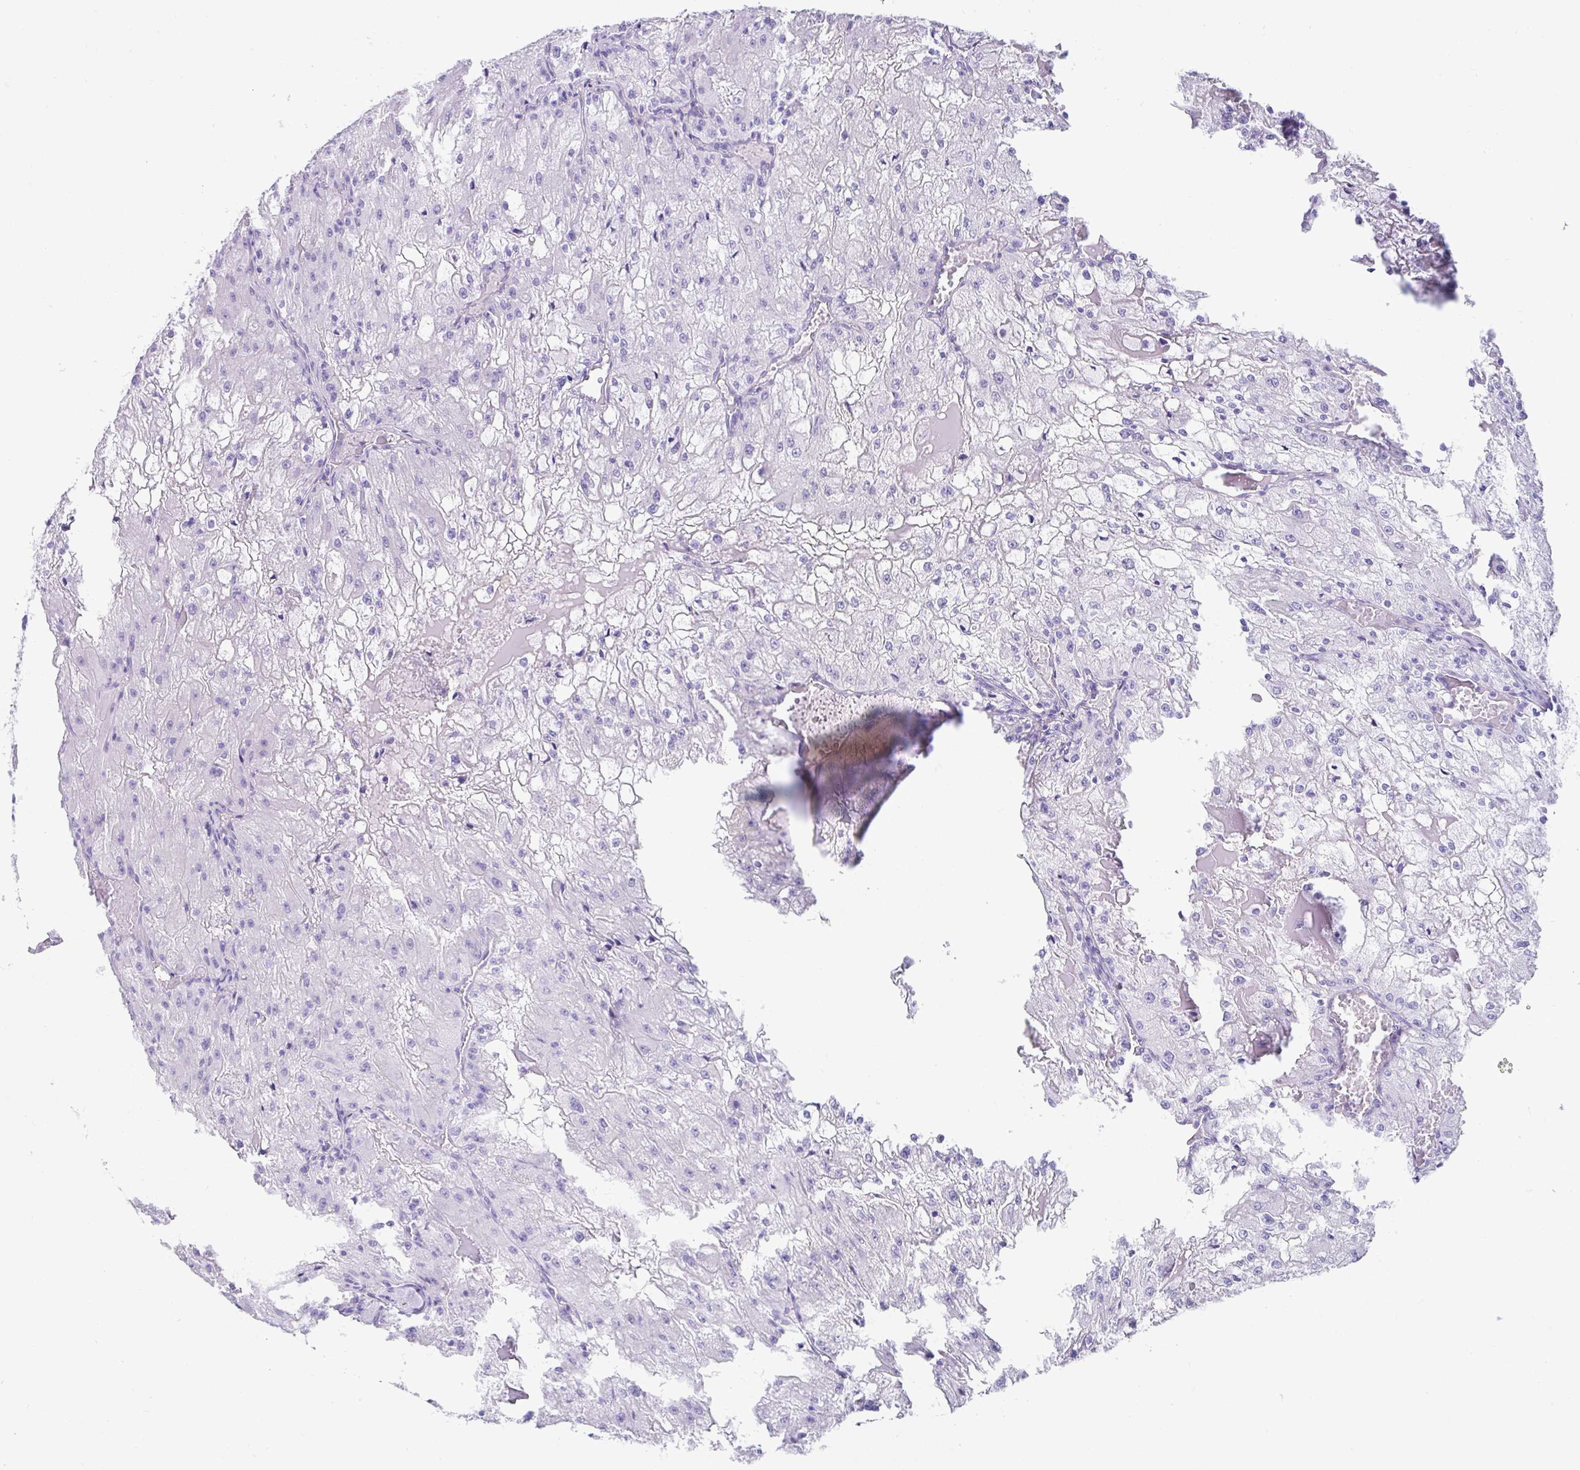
{"staining": {"intensity": "negative", "quantity": "none", "location": "none"}, "tissue": "renal cancer", "cell_type": "Tumor cells", "image_type": "cancer", "snomed": [{"axis": "morphology", "description": "Adenocarcinoma, NOS"}, {"axis": "topography", "description": "Kidney"}], "caption": "Micrograph shows no significant protein staining in tumor cells of renal cancer (adenocarcinoma).", "gene": "FAM107A", "patient": {"sex": "female", "age": 74}}